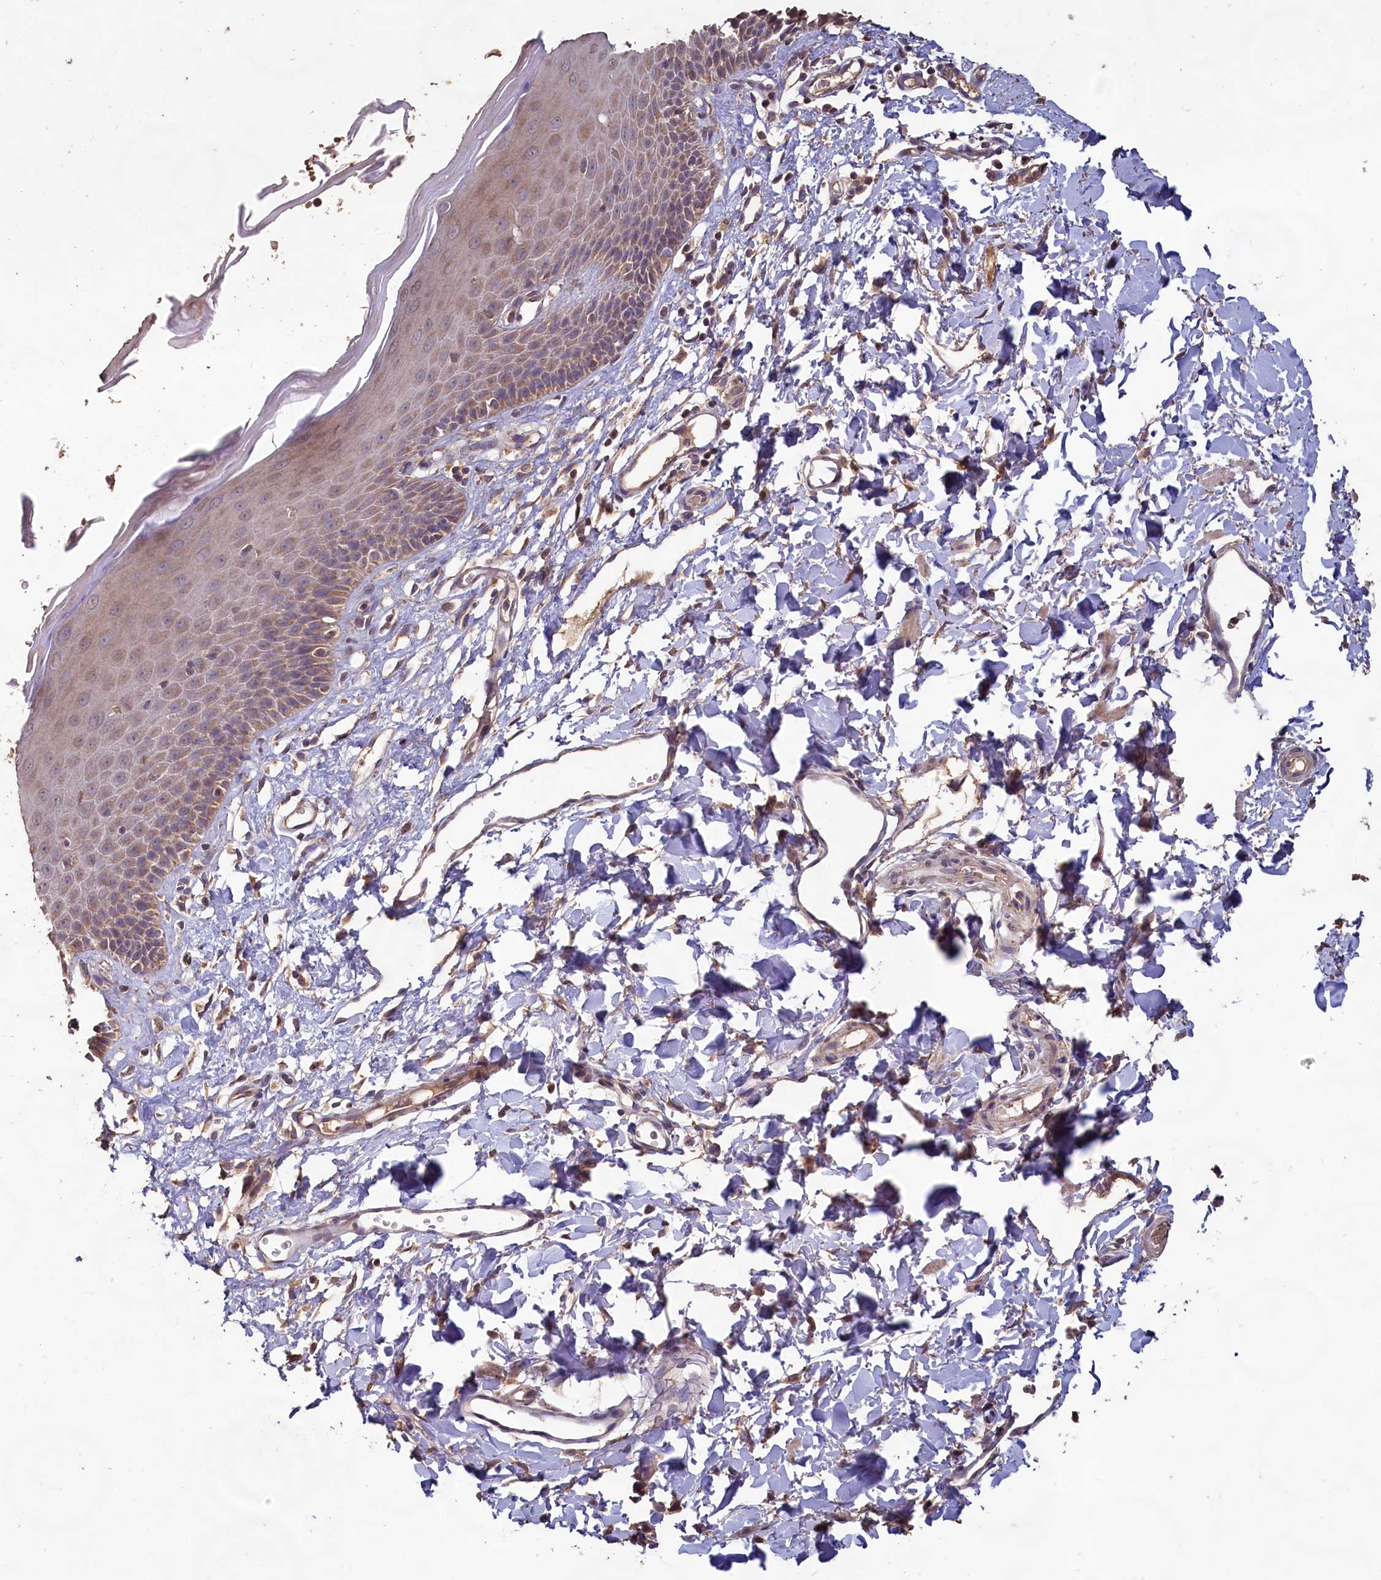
{"staining": {"intensity": "moderate", "quantity": "<25%", "location": "cytoplasmic/membranous"}, "tissue": "skin", "cell_type": "Epidermal cells", "image_type": "normal", "snomed": [{"axis": "morphology", "description": "Normal tissue, NOS"}, {"axis": "topography", "description": "Vulva"}], "caption": "Skin stained with IHC shows moderate cytoplasmic/membranous expression in about <25% of epidermal cells.", "gene": "FUNDC1", "patient": {"sex": "female", "age": 68}}